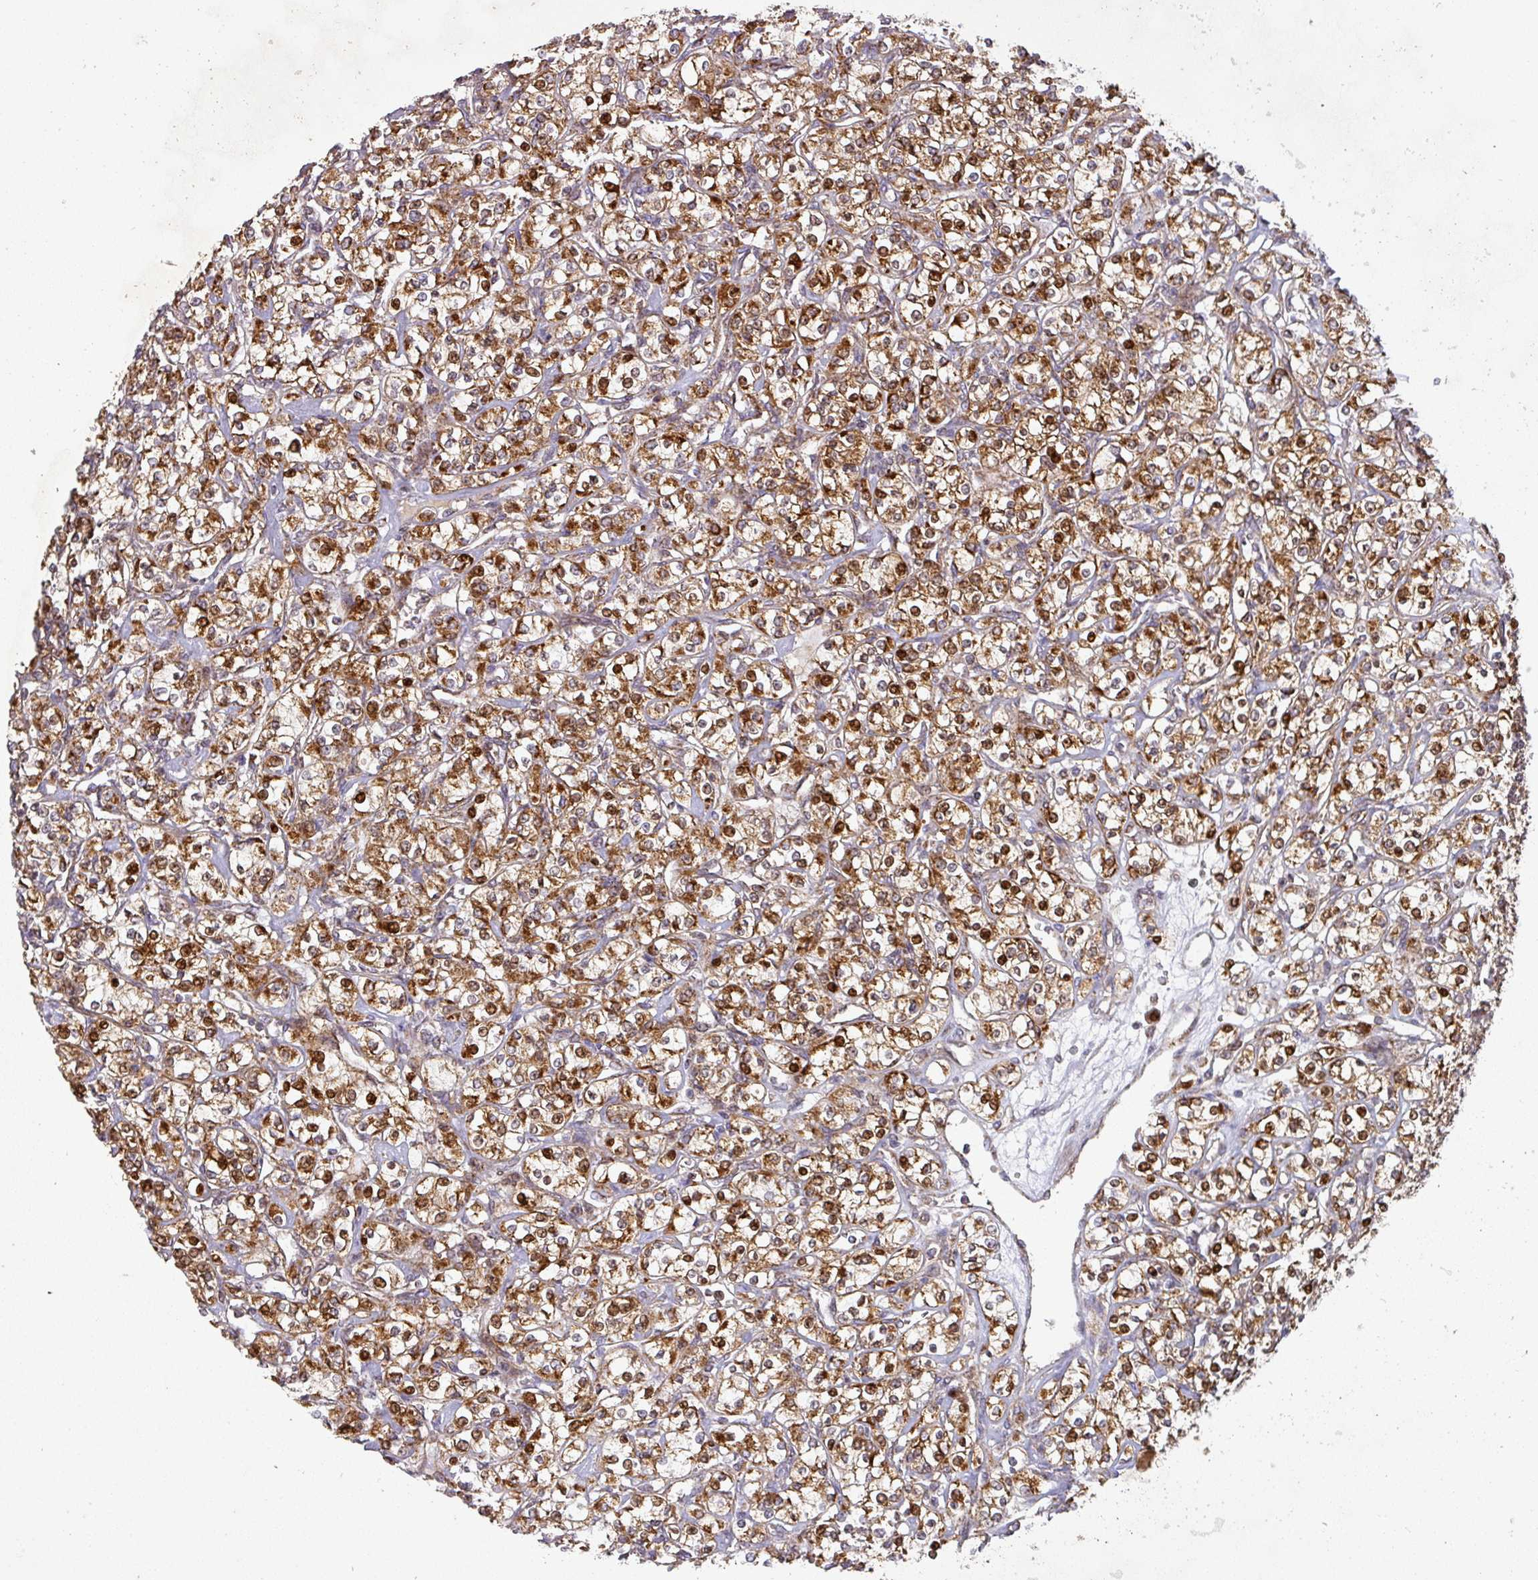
{"staining": {"intensity": "strong", "quantity": ">75%", "location": "cytoplasmic/membranous"}, "tissue": "renal cancer", "cell_type": "Tumor cells", "image_type": "cancer", "snomed": [{"axis": "morphology", "description": "Adenocarcinoma, NOS"}, {"axis": "topography", "description": "Kidney"}], "caption": "Human renal cancer stained for a protein (brown) reveals strong cytoplasmic/membranous positive staining in about >75% of tumor cells.", "gene": "GPD2", "patient": {"sex": "male", "age": 77}}